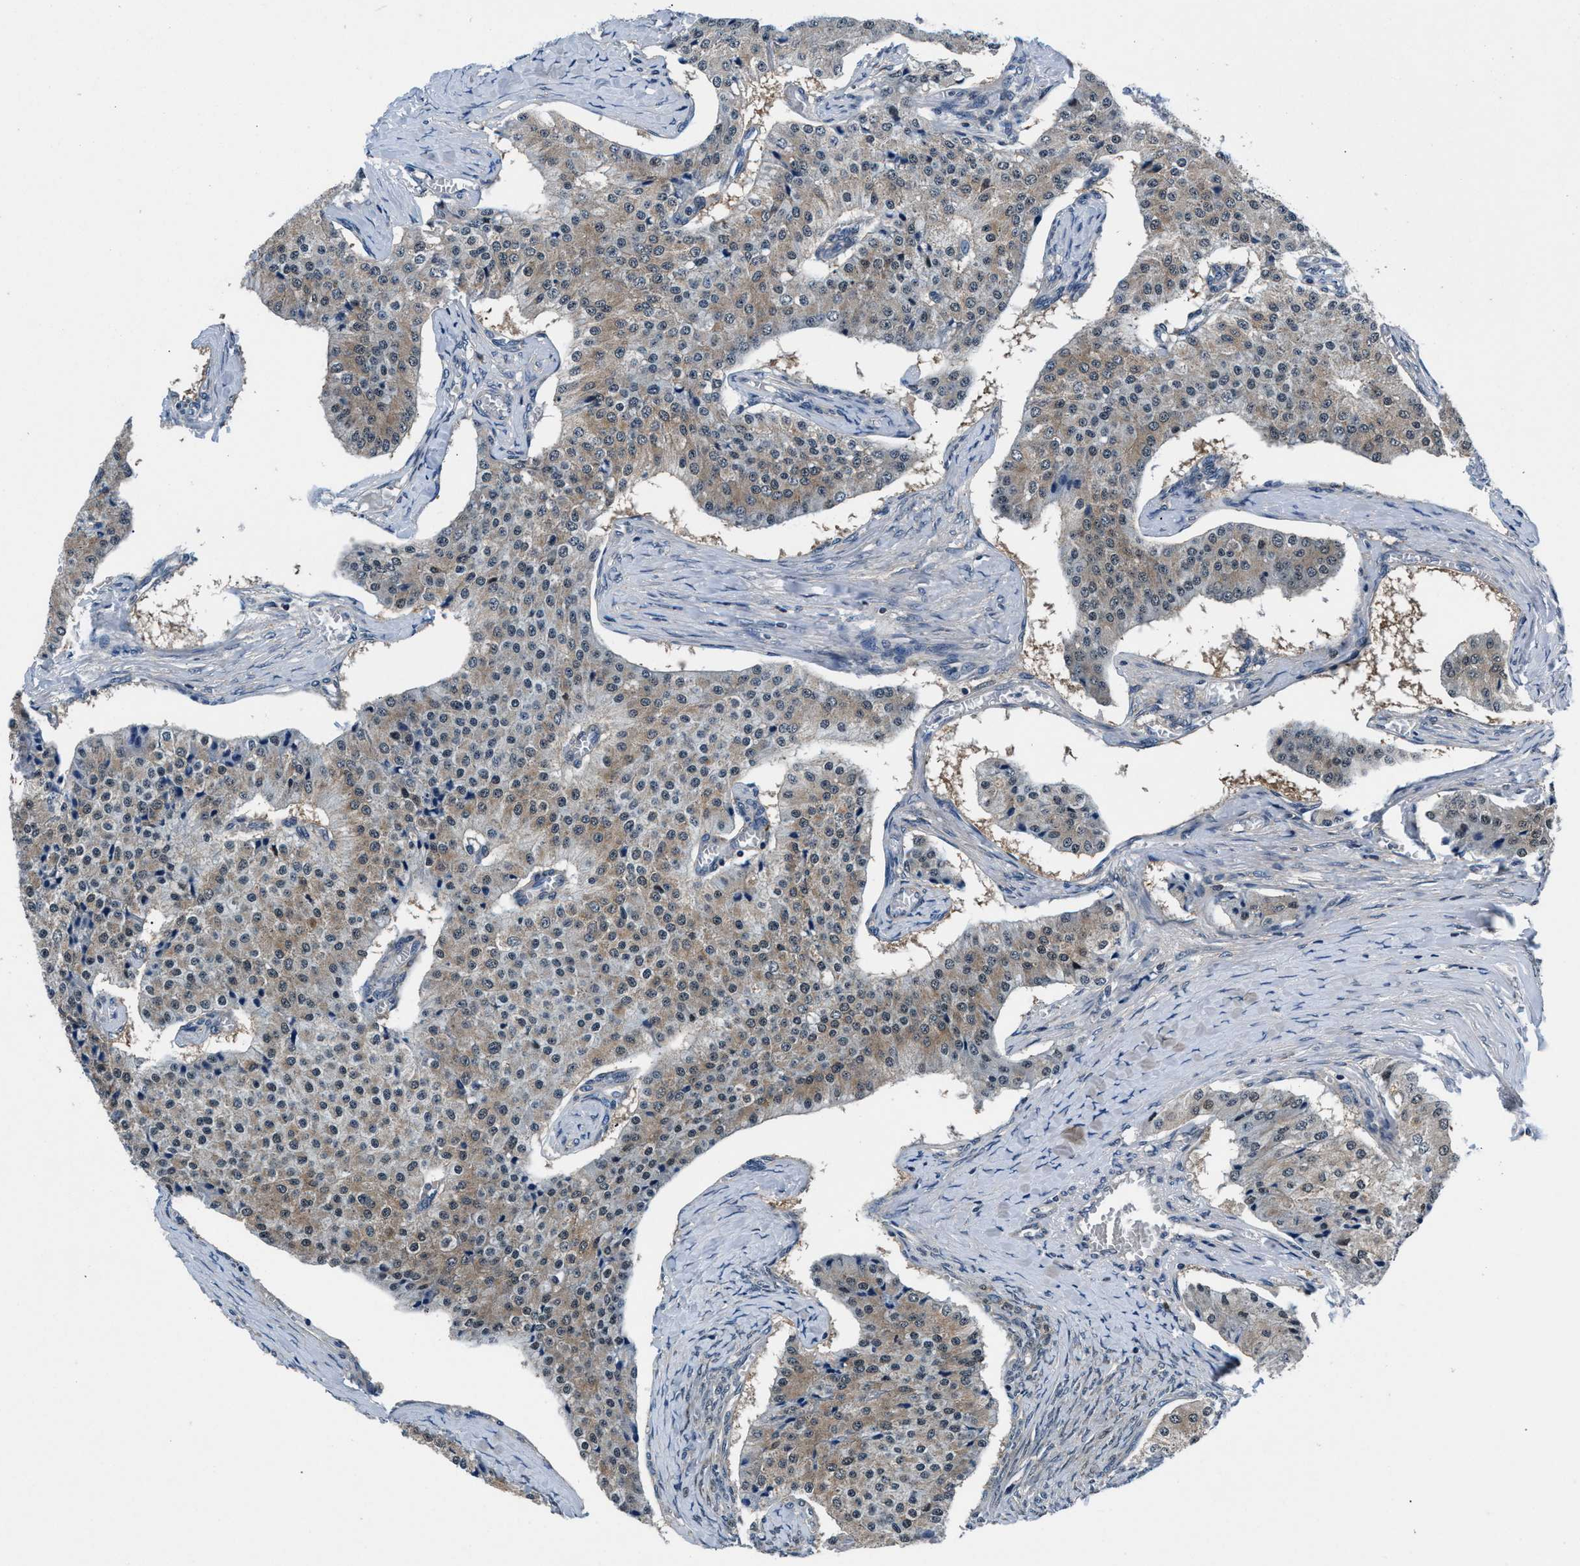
{"staining": {"intensity": "weak", "quantity": "25%-75%", "location": "cytoplasmic/membranous"}, "tissue": "carcinoid", "cell_type": "Tumor cells", "image_type": "cancer", "snomed": [{"axis": "morphology", "description": "Carcinoid, malignant, NOS"}, {"axis": "topography", "description": "Colon"}], "caption": "Immunohistochemical staining of carcinoid displays low levels of weak cytoplasmic/membranous protein staining in approximately 25%-75% of tumor cells. The protein of interest is stained brown, and the nuclei are stained in blue (DAB IHC with brightfield microscopy, high magnification).", "gene": "PRPSAP2", "patient": {"sex": "female", "age": 52}}